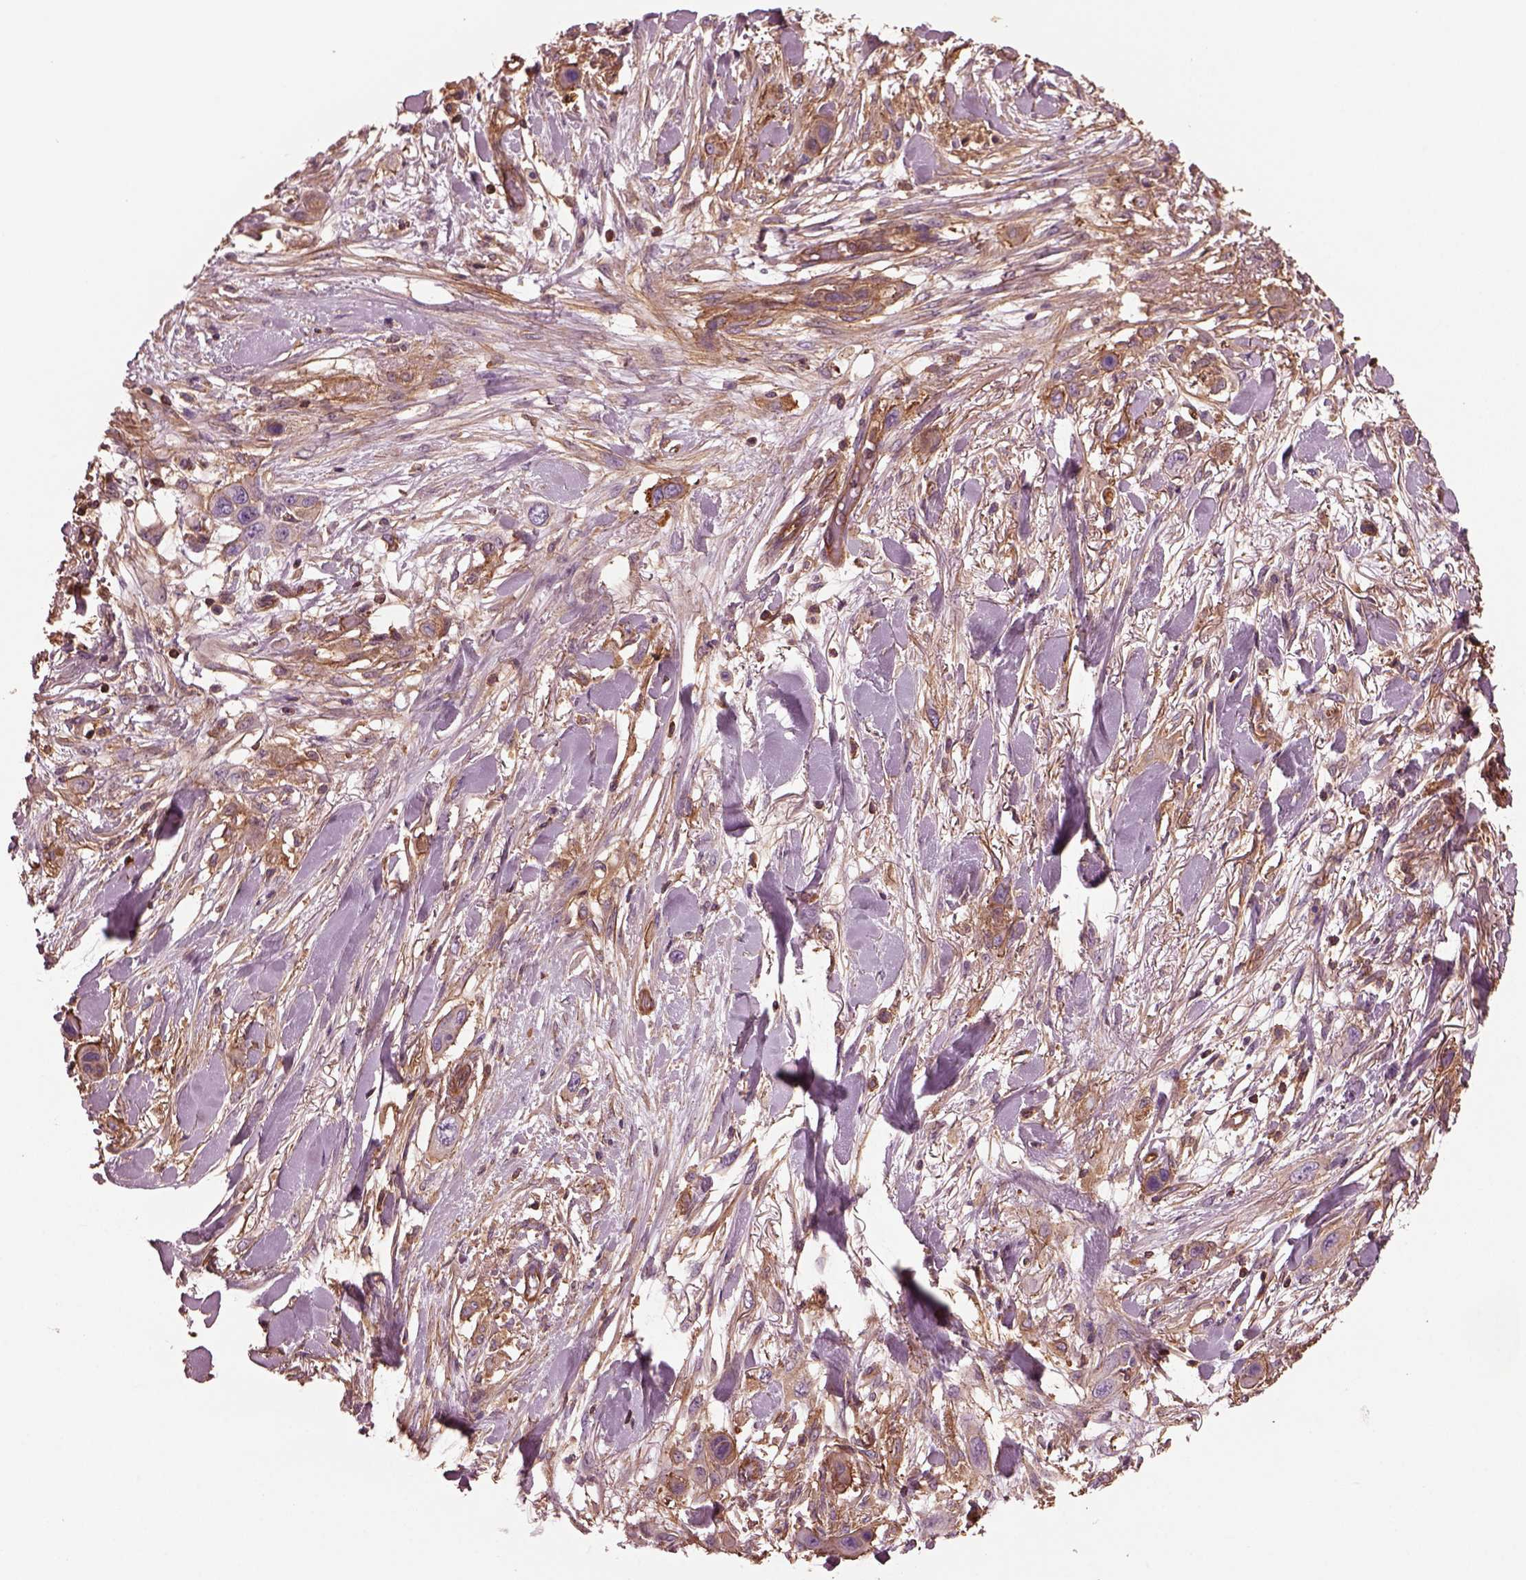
{"staining": {"intensity": "moderate", "quantity": ">75%", "location": "cytoplasmic/membranous"}, "tissue": "skin cancer", "cell_type": "Tumor cells", "image_type": "cancer", "snomed": [{"axis": "morphology", "description": "Squamous cell carcinoma, NOS"}, {"axis": "topography", "description": "Skin"}], "caption": "Skin cancer (squamous cell carcinoma) was stained to show a protein in brown. There is medium levels of moderate cytoplasmic/membranous staining in approximately >75% of tumor cells.", "gene": "MYL6", "patient": {"sex": "male", "age": 79}}